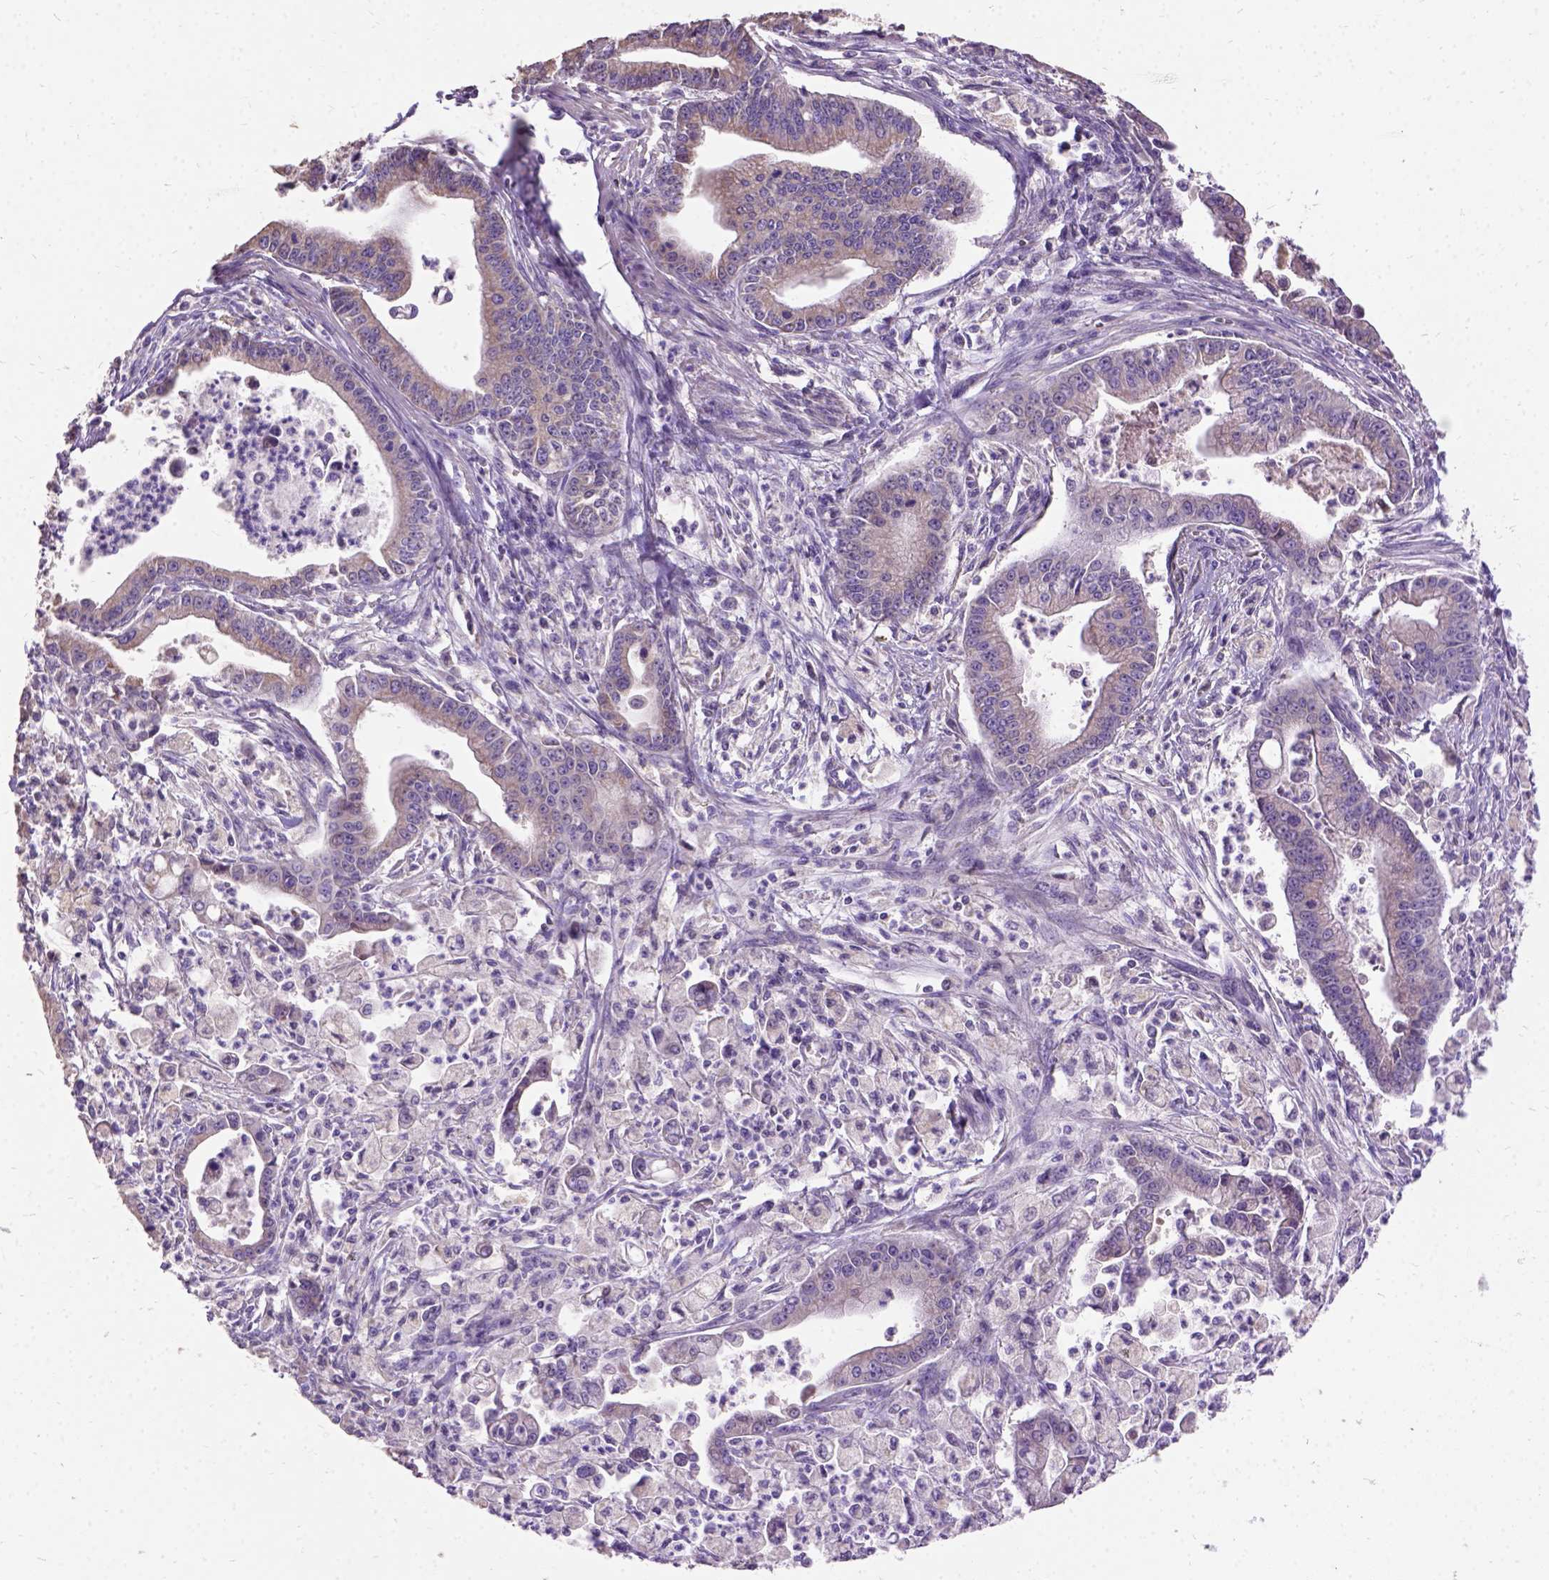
{"staining": {"intensity": "moderate", "quantity": "25%-75%", "location": "cytoplasmic/membranous"}, "tissue": "pancreatic cancer", "cell_type": "Tumor cells", "image_type": "cancer", "snomed": [{"axis": "morphology", "description": "Adenocarcinoma, NOS"}, {"axis": "topography", "description": "Pancreas"}], "caption": "Pancreatic adenocarcinoma stained with DAB immunohistochemistry demonstrates medium levels of moderate cytoplasmic/membranous expression in approximately 25%-75% of tumor cells.", "gene": "DQX1", "patient": {"sex": "female", "age": 65}}